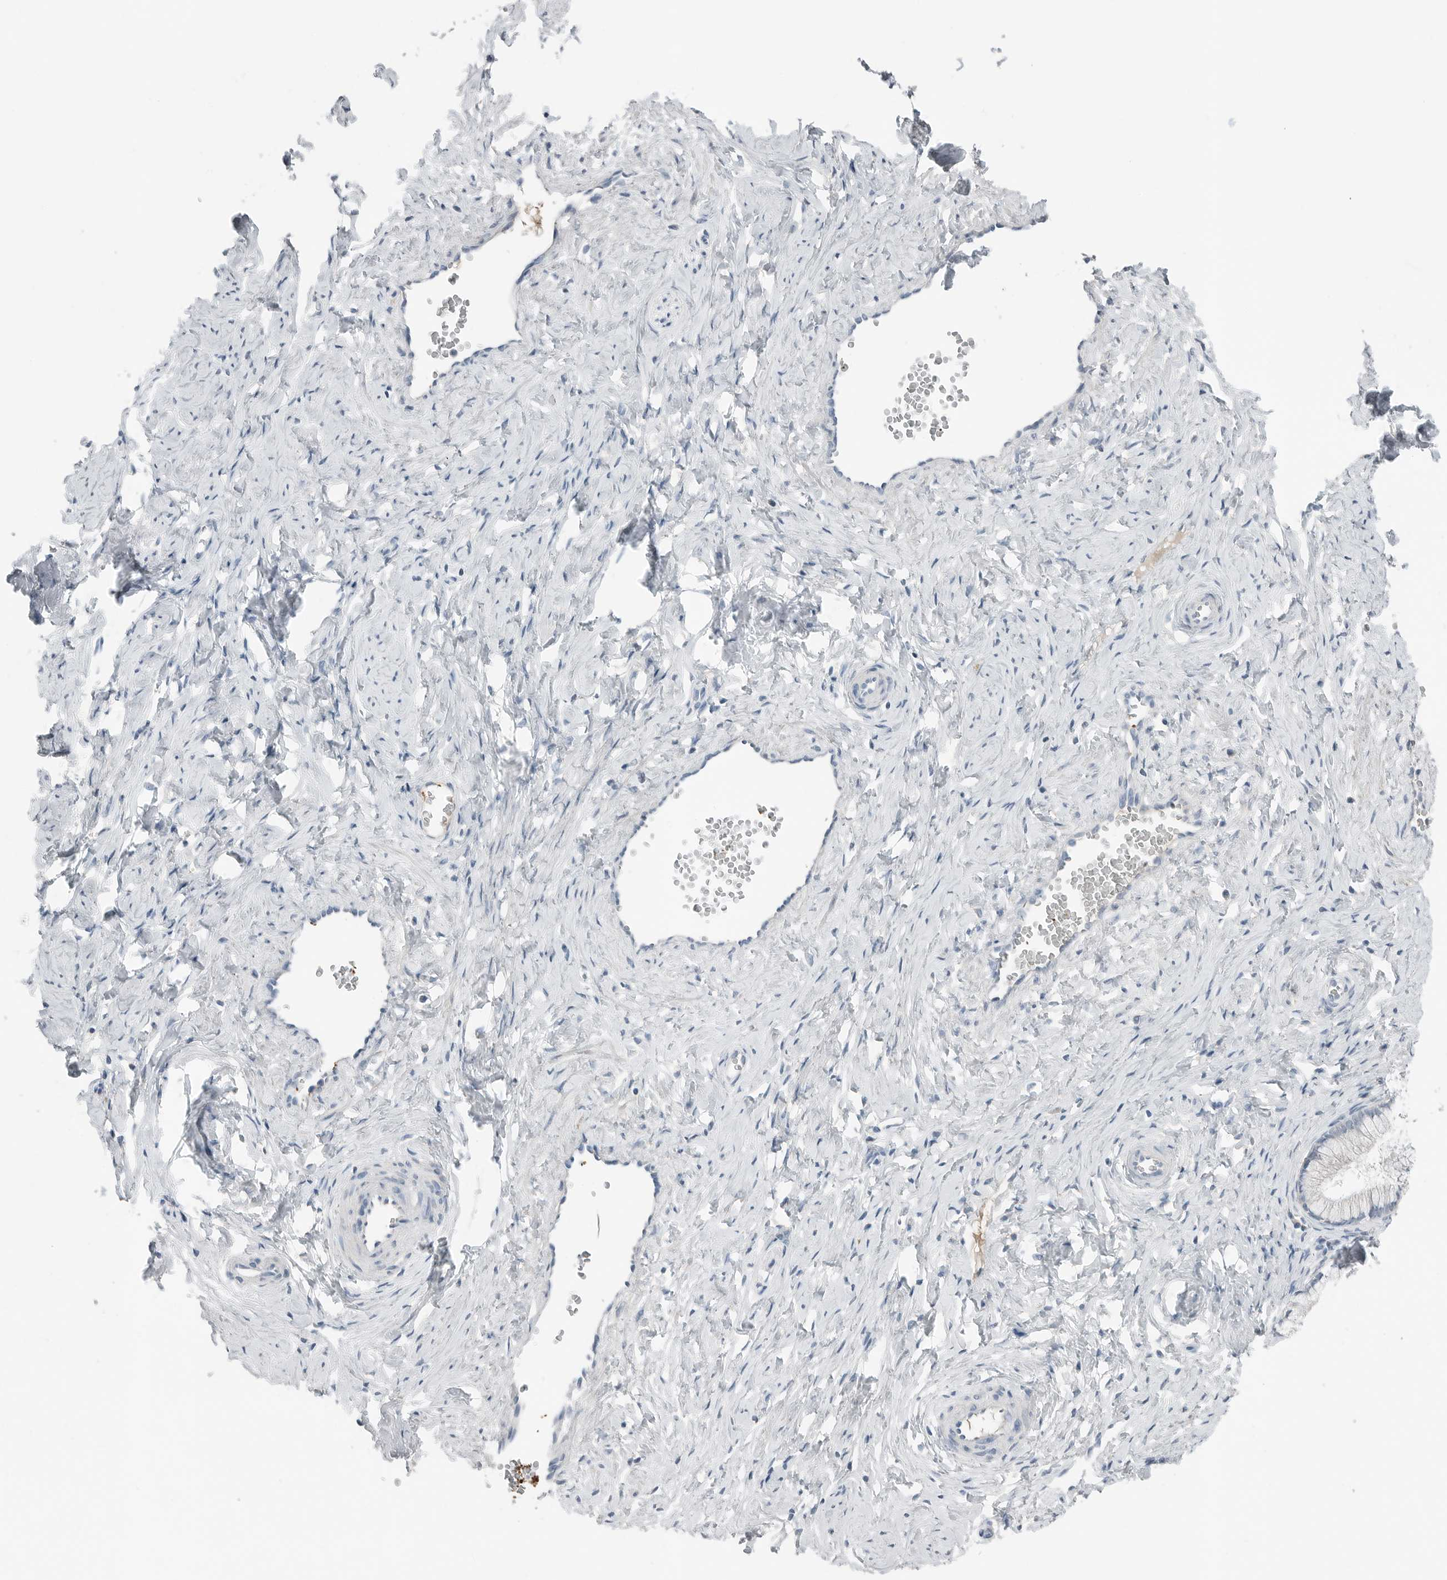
{"staining": {"intensity": "negative", "quantity": "none", "location": "none"}, "tissue": "cervix", "cell_type": "Glandular cells", "image_type": "normal", "snomed": [{"axis": "morphology", "description": "Normal tissue, NOS"}, {"axis": "topography", "description": "Cervix"}], "caption": "This is a image of IHC staining of unremarkable cervix, which shows no expression in glandular cells. (DAB immunohistochemistry with hematoxylin counter stain).", "gene": "SERPINB7", "patient": {"sex": "female", "age": 27}}